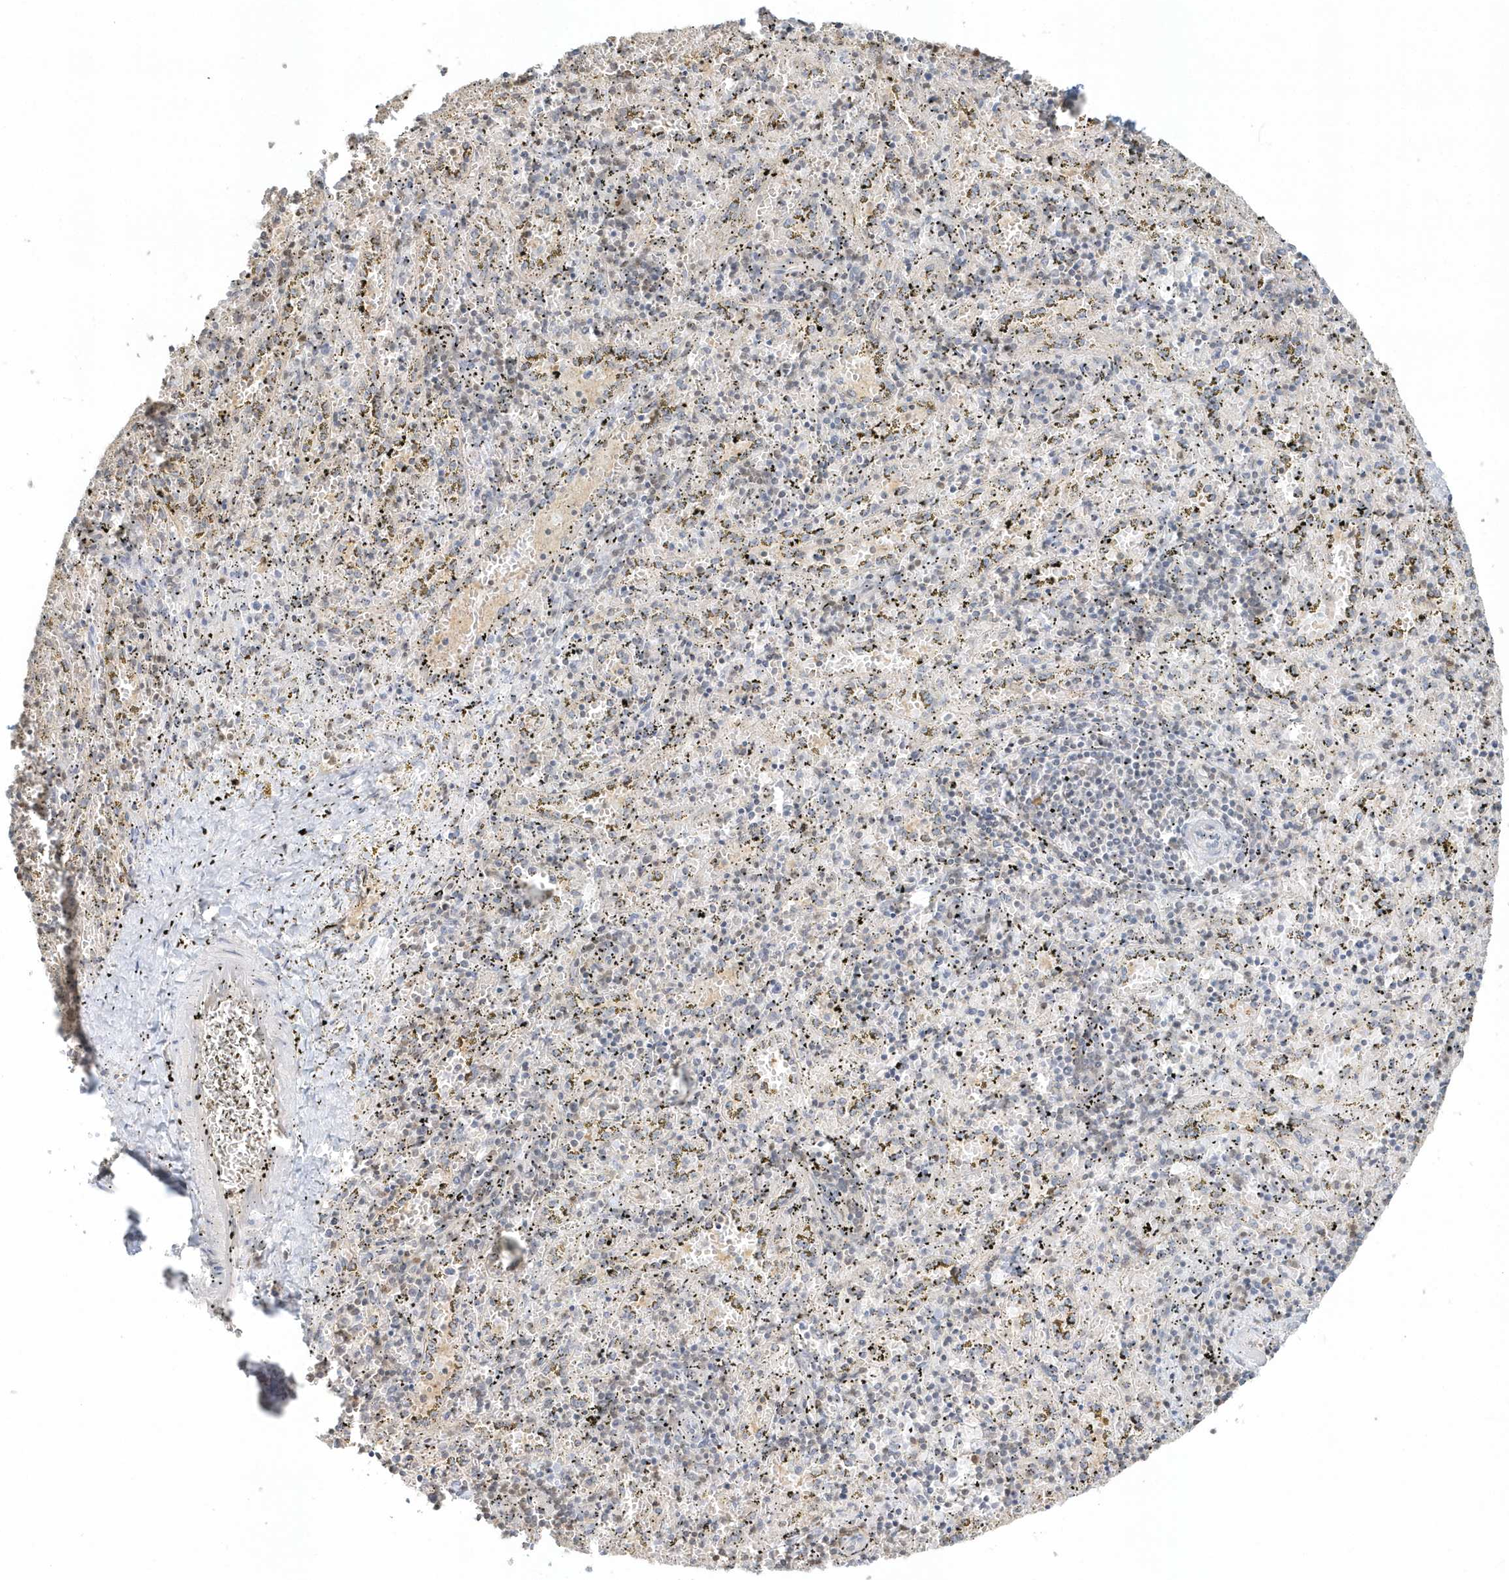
{"staining": {"intensity": "moderate", "quantity": "<25%", "location": "nuclear"}, "tissue": "spleen", "cell_type": "Cells in red pulp", "image_type": "normal", "snomed": [{"axis": "morphology", "description": "Normal tissue, NOS"}, {"axis": "topography", "description": "Spleen"}], "caption": "Cells in red pulp display low levels of moderate nuclear positivity in about <25% of cells in normal spleen. The protein is shown in brown color, while the nuclei are stained blue.", "gene": "SUMO2", "patient": {"sex": "male", "age": 11}}